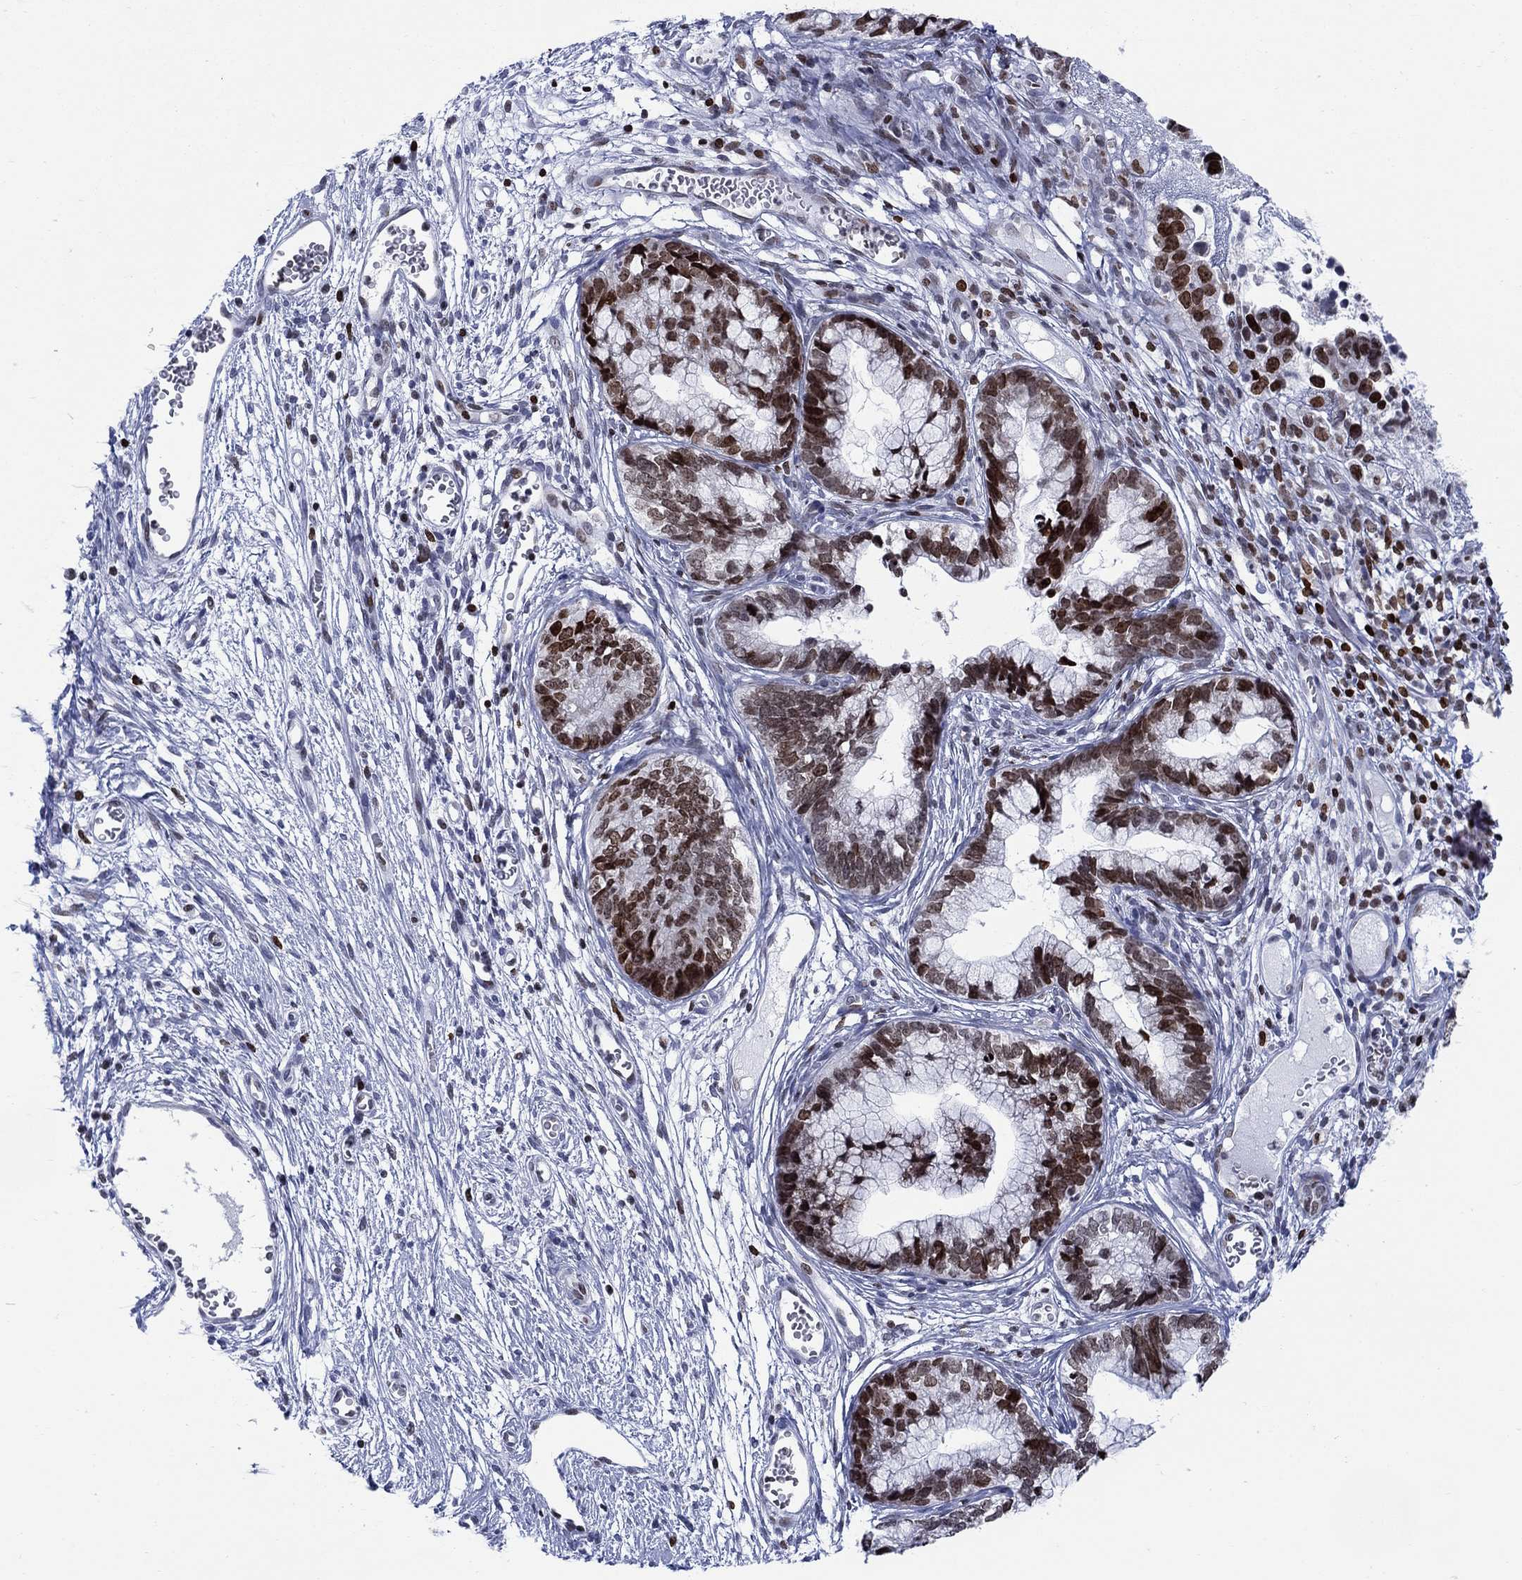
{"staining": {"intensity": "strong", "quantity": "25%-75%", "location": "nuclear"}, "tissue": "cervical cancer", "cell_type": "Tumor cells", "image_type": "cancer", "snomed": [{"axis": "morphology", "description": "Adenocarcinoma, NOS"}, {"axis": "topography", "description": "Cervix"}], "caption": "Immunohistochemistry histopathology image of human cervical cancer (adenocarcinoma) stained for a protein (brown), which displays high levels of strong nuclear expression in about 25%-75% of tumor cells.", "gene": "HMGA1", "patient": {"sex": "female", "age": 44}}